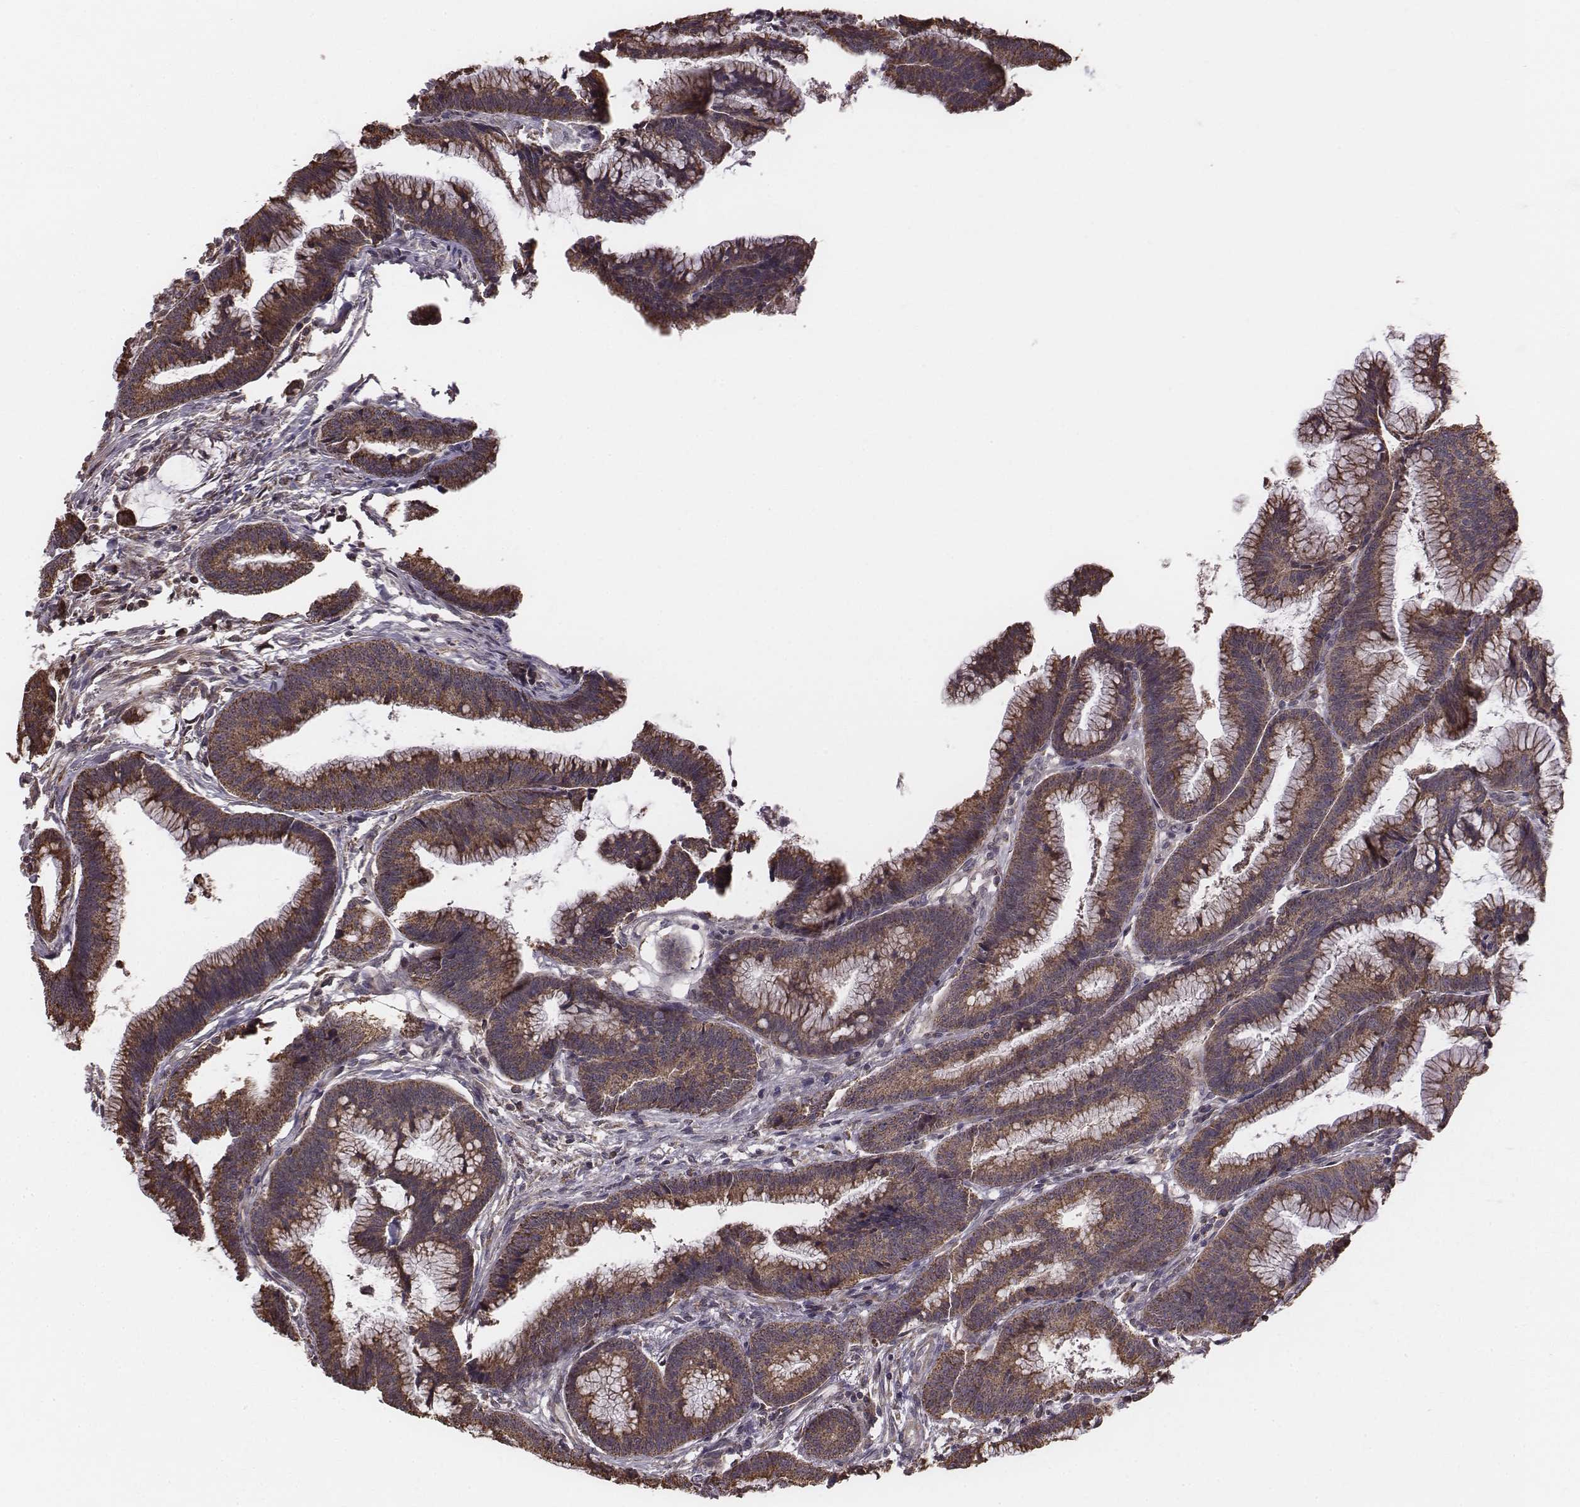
{"staining": {"intensity": "strong", "quantity": ">75%", "location": "cytoplasmic/membranous"}, "tissue": "colorectal cancer", "cell_type": "Tumor cells", "image_type": "cancer", "snomed": [{"axis": "morphology", "description": "Adenocarcinoma, NOS"}, {"axis": "topography", "description": "Colon"}], "caption": "Tumor cells display high levels of strong cytoplasmic/membranous positivity in approximately >75% of cells in human colorectal adenocarcinoma.", "gene": "PDCD2L", "patient": {"sex": "female", "age": 78}}